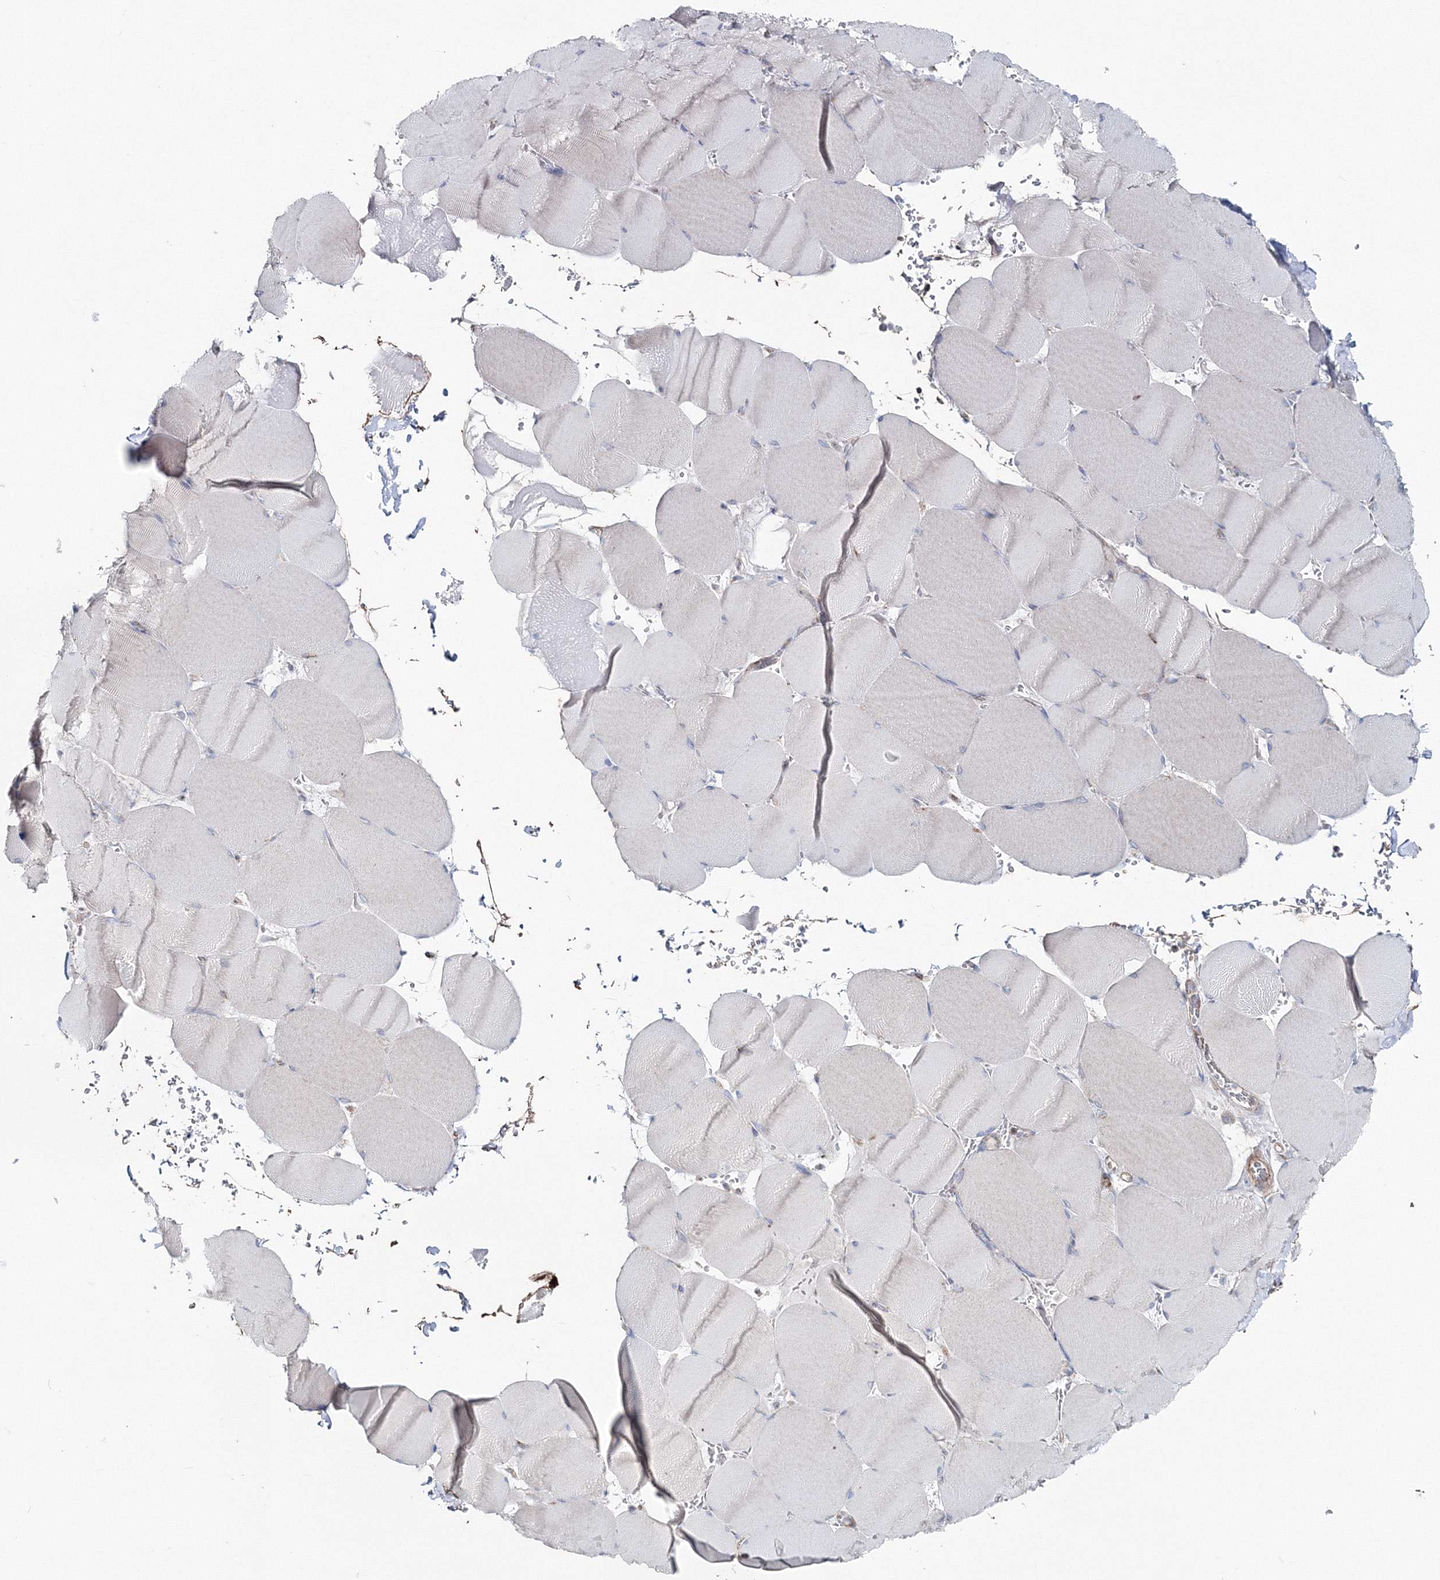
{"staining": {"intensity": "weak", "quantity": "<25%", "location": "cytoplasmic/membranous"}, "tissue": "skeletal muscle", "cell_type": "Myocytes", "image_type": "normal", "snomed": [{"axis": "morphology", "description": "Normal tissue, NOS"}, {"axis": "topography", "description": "Skeletal muscle"}, {"axis": "topography", "description": "Head-Neck"}], "caption": "Micrograph shows no protein staining in myocytes of unremarkable skeletal muscle.", "gene": "GGA2", "patient": {"sex": "male", "age": 66}}